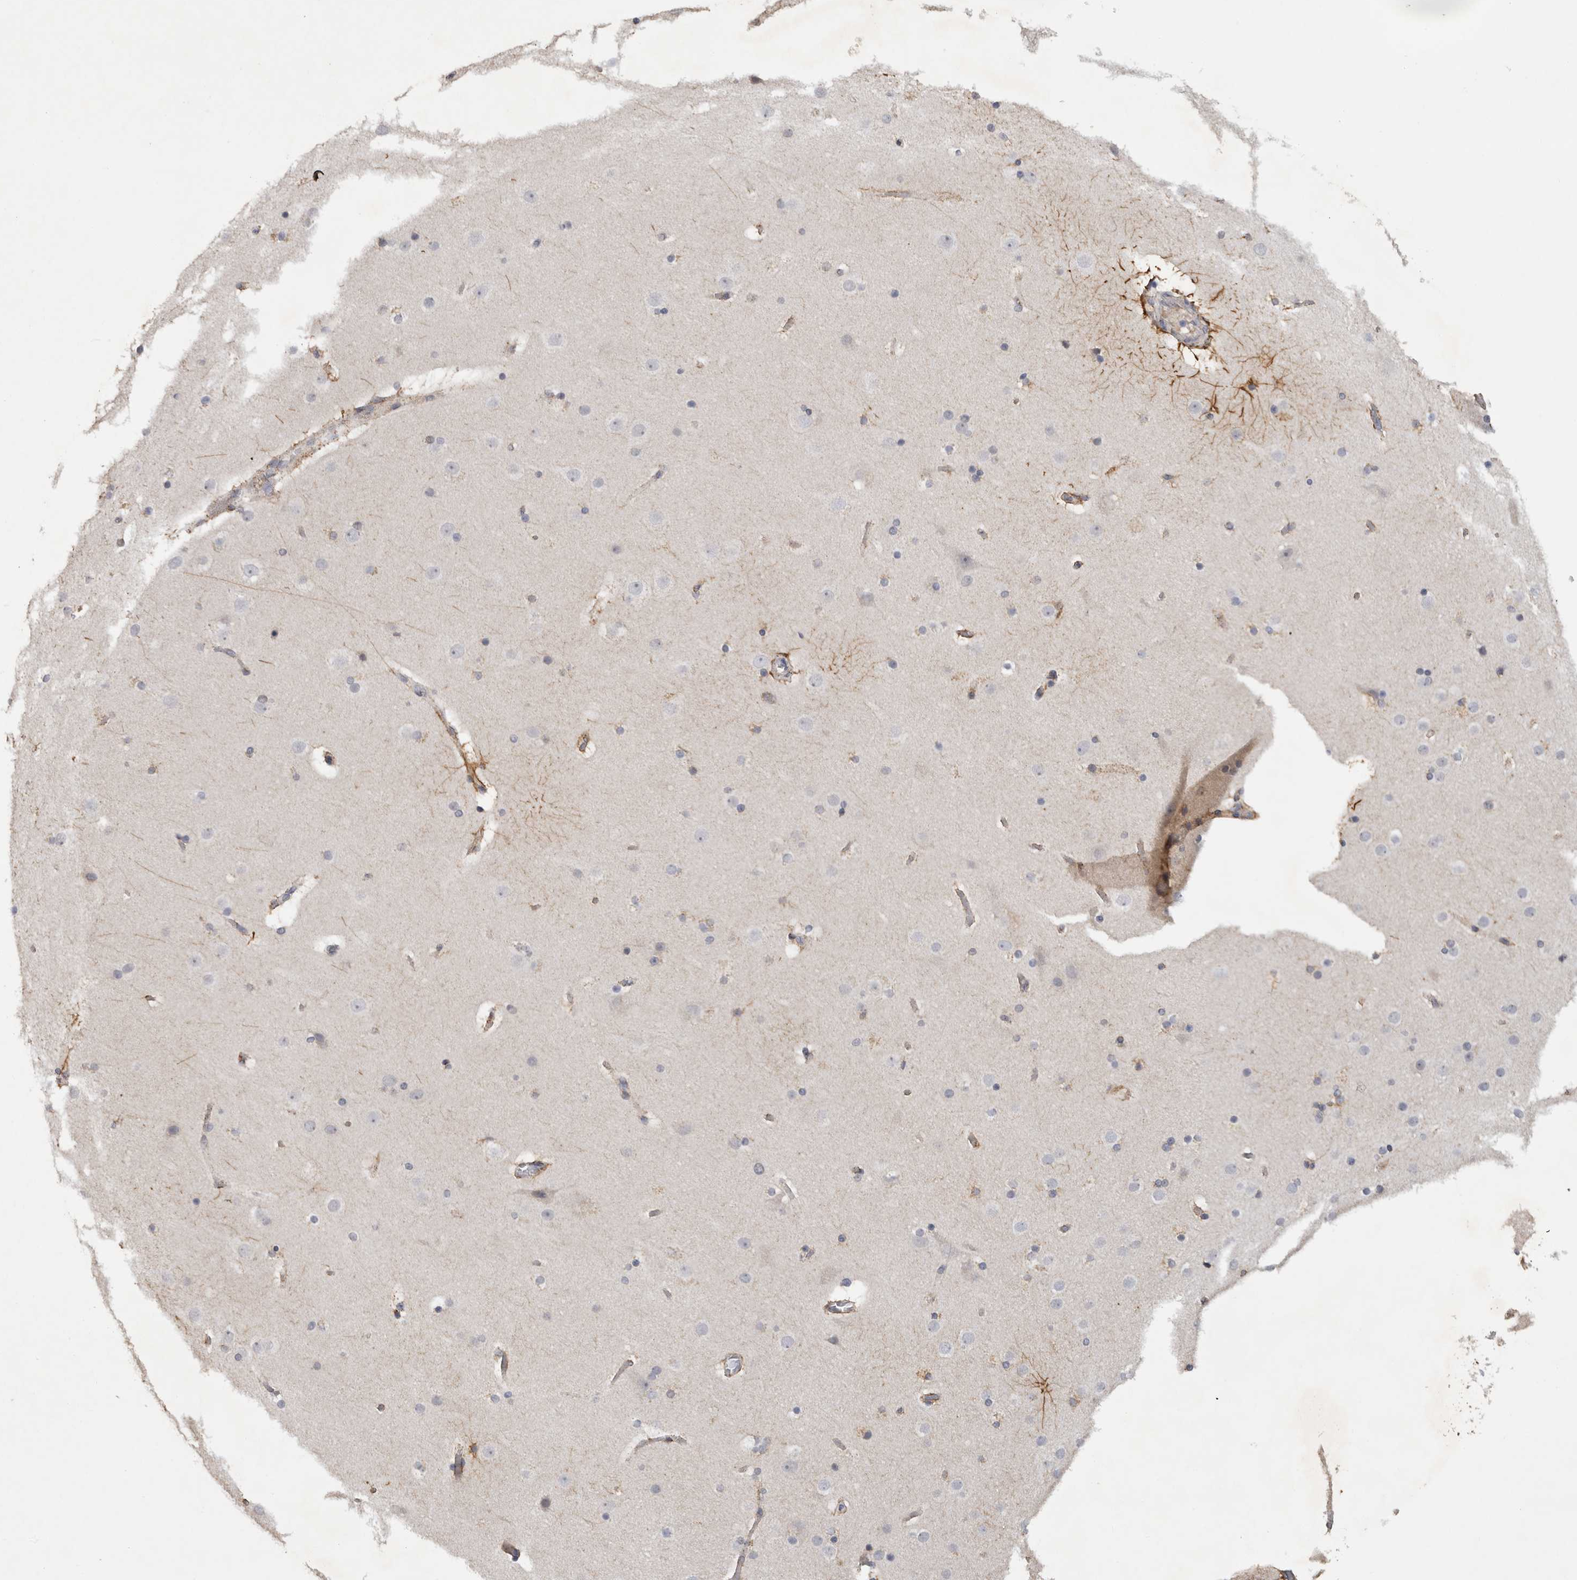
{"staining": {"intensity": "moderate", "quantity": "<25%", "location": "cytoplasmic/membranous"}, "tissue": "cerebral cortex", "cell_type": "Endothelial cells", "image_type": "normal", "snomed": [{"axis": "morphology", "description": "Normal tissue, NOS"}, {"axis": "topography", "description": "Cerebral cortex"}], "caption": "Moderate cytoplasmic/membranous protein positivity is seen in about <25% of endothelial cells in cerebral cortex. Immunohistochemistry stains the protein in brown and the nuclei are stained blue.", "gene": "DYRK2", "patient": {"sex": "male", "age": 57}}